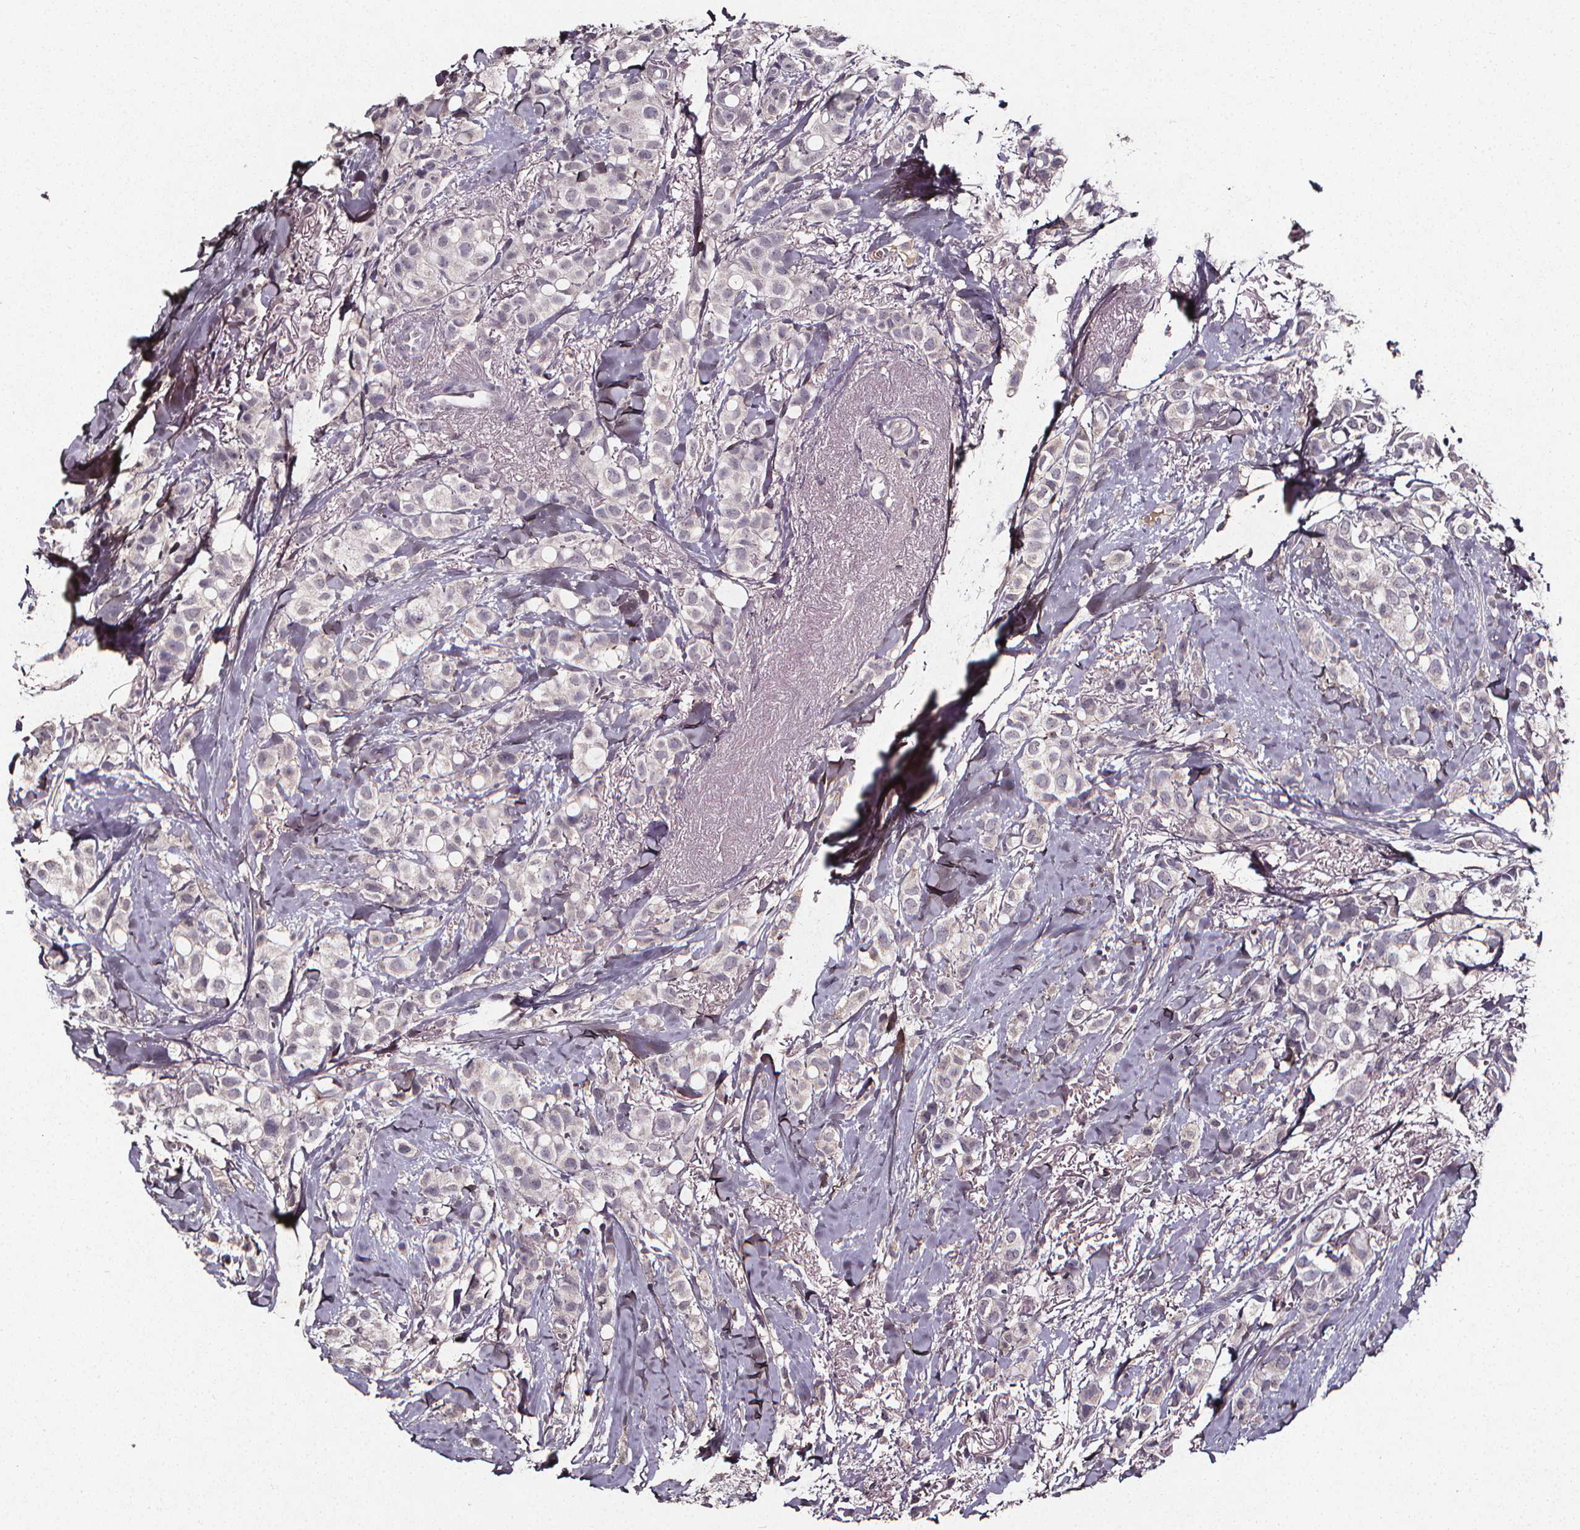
{"staining": {"intensity": "negative", "quantity": "none", "location": "none"}, "tissue": "breast cancer", "cell_type": "Tumor cells", "image_type": "cancer", "snomed": [{"axis": "morphology", "description": "Duct carcinoma"}, {"axis": "topography", "description": "Breast"}], "caption": "Immunohistochemistry (IHC) photomicrograph of neoplastic tissue: breast cancer stained with DAB (3,3'-diaminobenzidine) displays no significant protein positivity in tumor cells.", "gene": "SPAG8", "patient": {"sex": "female", "age": 85}}